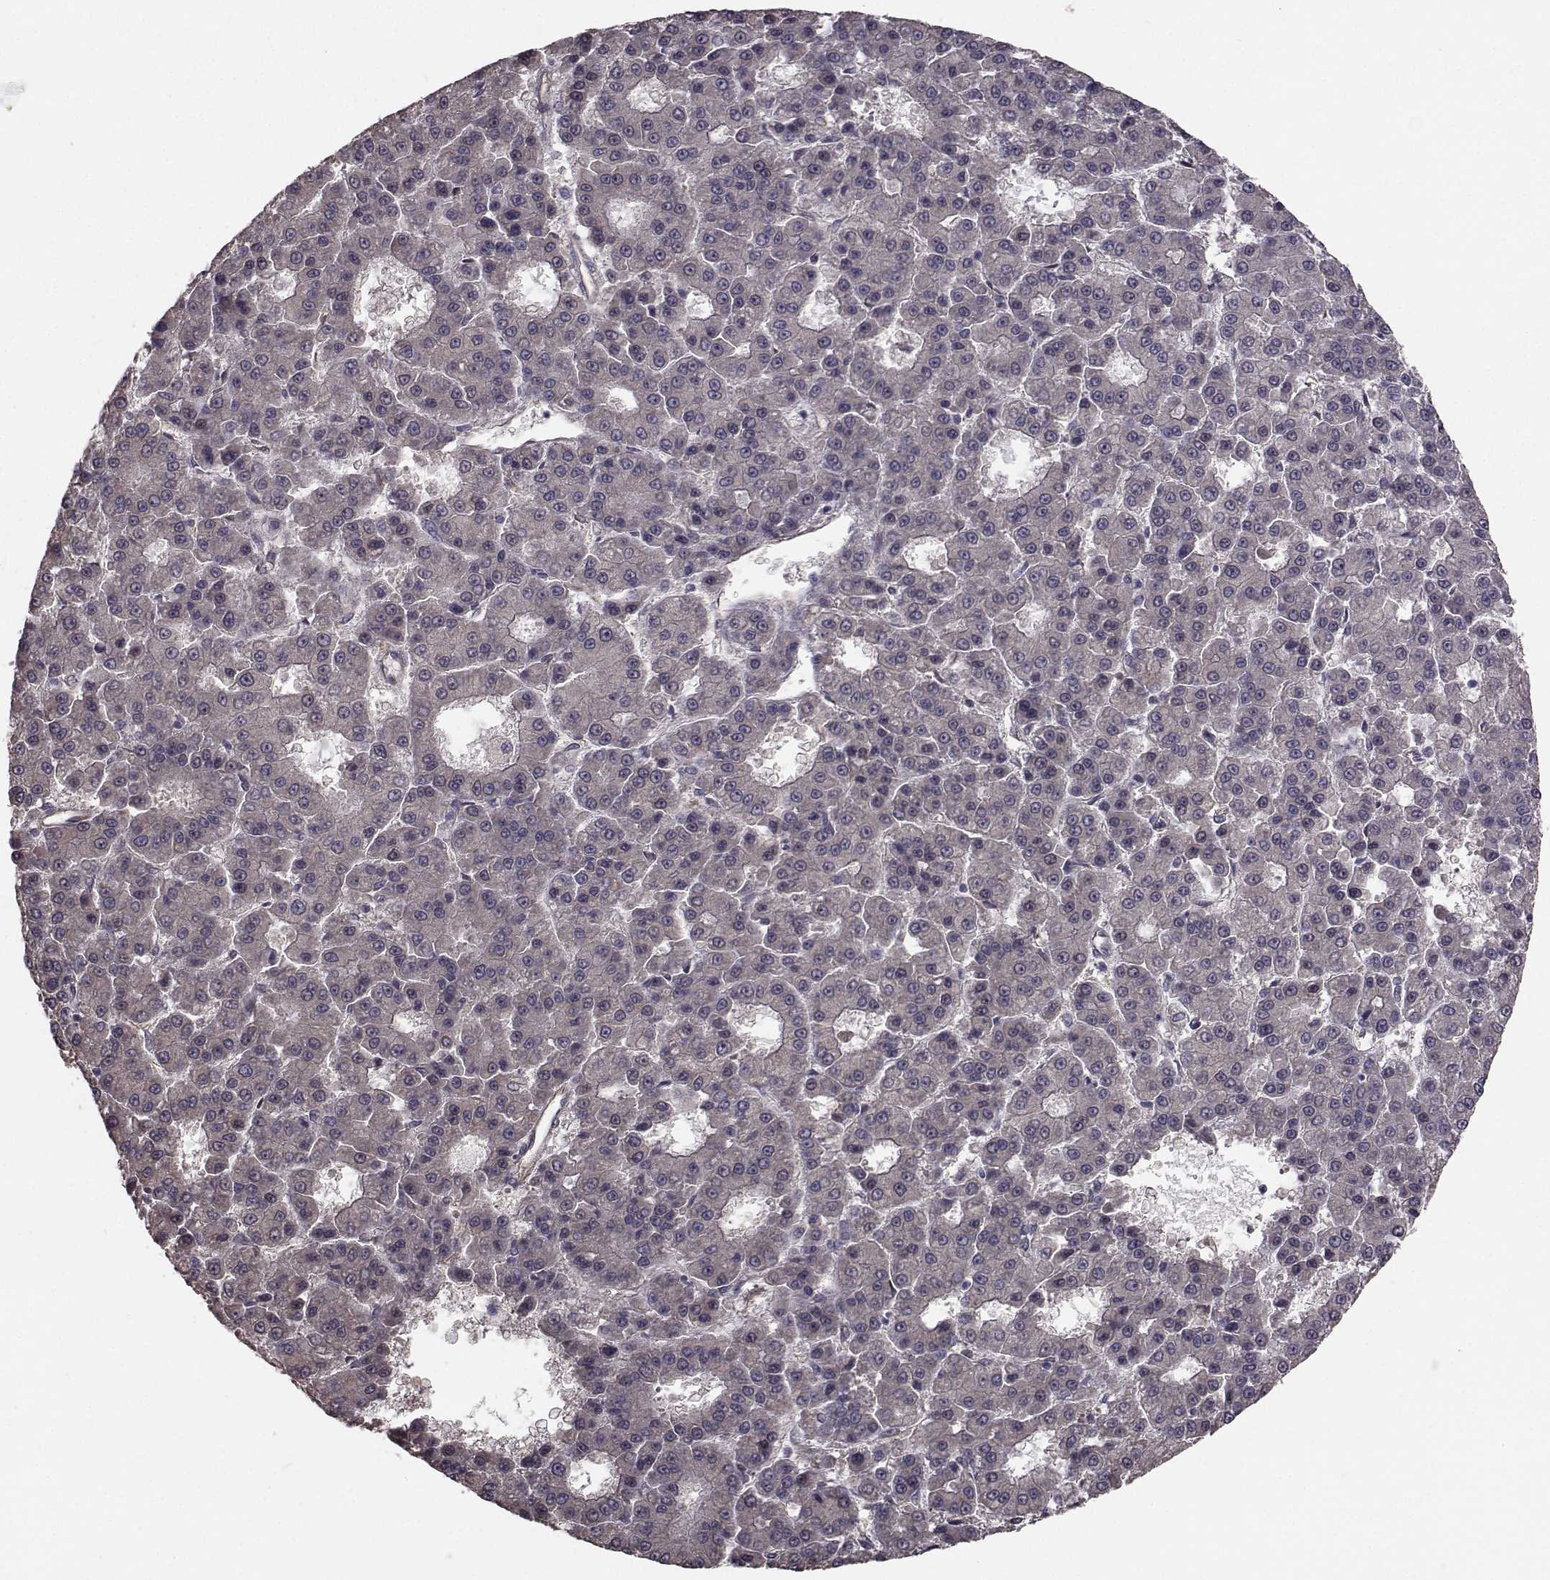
{"staining": {"intensity": "negative", "quantity": "none", "location": "none"}, "tissue": "liver cancer", "cell_type": "Tumor cells", "image_type": "cancer", "snomed": [{"axis": "morphology", "description": "Carcinoma, Hepatocellular, NOS"}, {"axis": "topography", "description": "Liver"}], "caption": "This histopathology image is of liver cancer stained with immunohistochemistry (IHC) to label a protein in brown with the nuclei are counter-stained blue. There is no staining in tumor cells.", "gene": "TRIP10", "patient": {"sex": "male", "age": 70}}